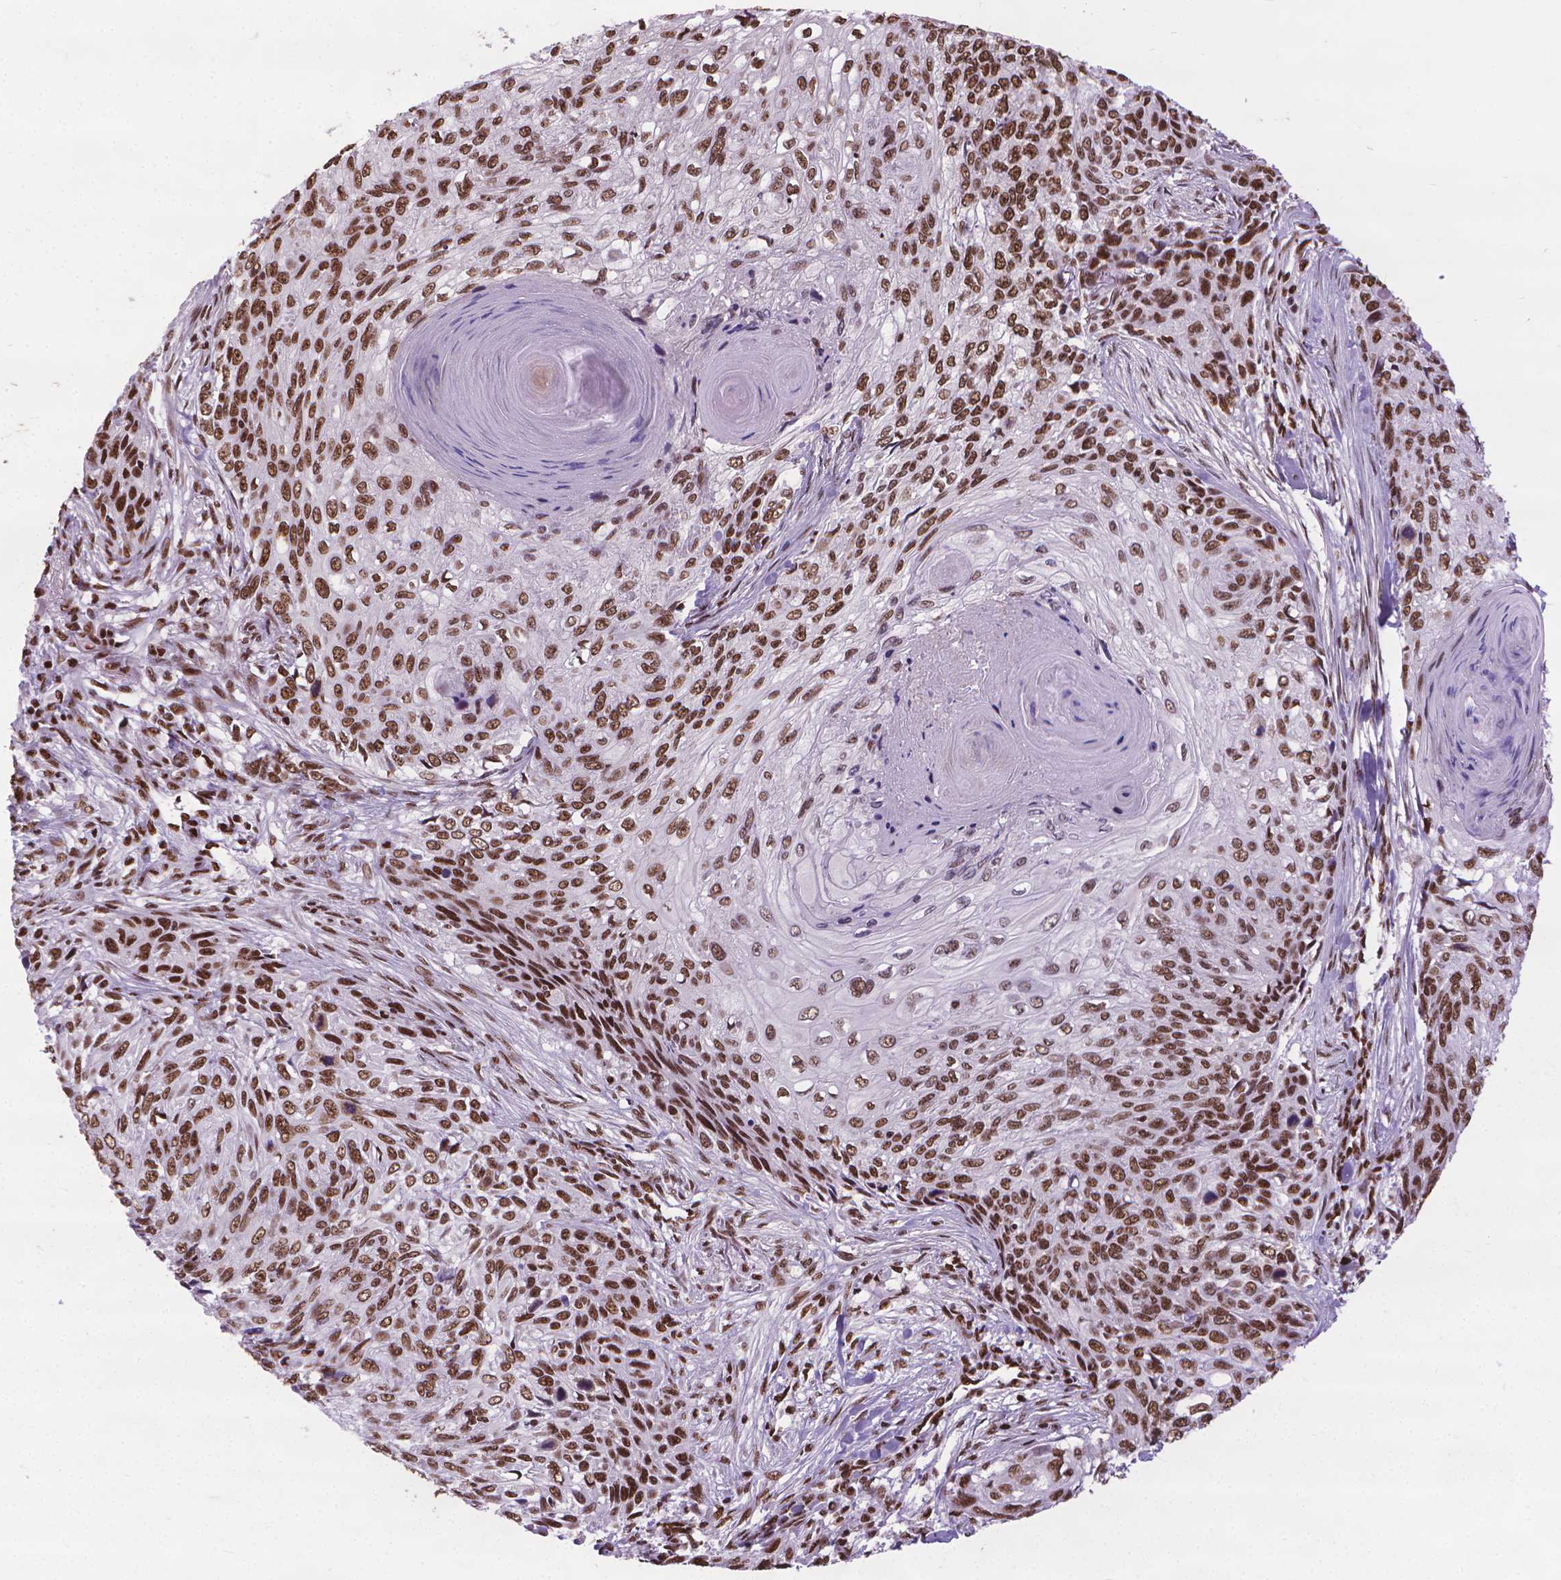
{"staining": {"intensity": "moderate", "quantity": ">75%", "location": "nuclear"}, "tissue": "skin cancer", "cell_type": "Tumor cells", "image_type": "cancer", "snomed": [{"axis": "morphology", "description": "Squamous cell carcinoma, NOS"}, {"axis": "topography", "description": "Skin"}], "caption": "Human skin cancer (squamous cell carcinoma) stained with a protein marker demonstrates moderate staining in tumor cells.", "gene": "AKAP8", "patient": {"sex": "male", "age": 92}}